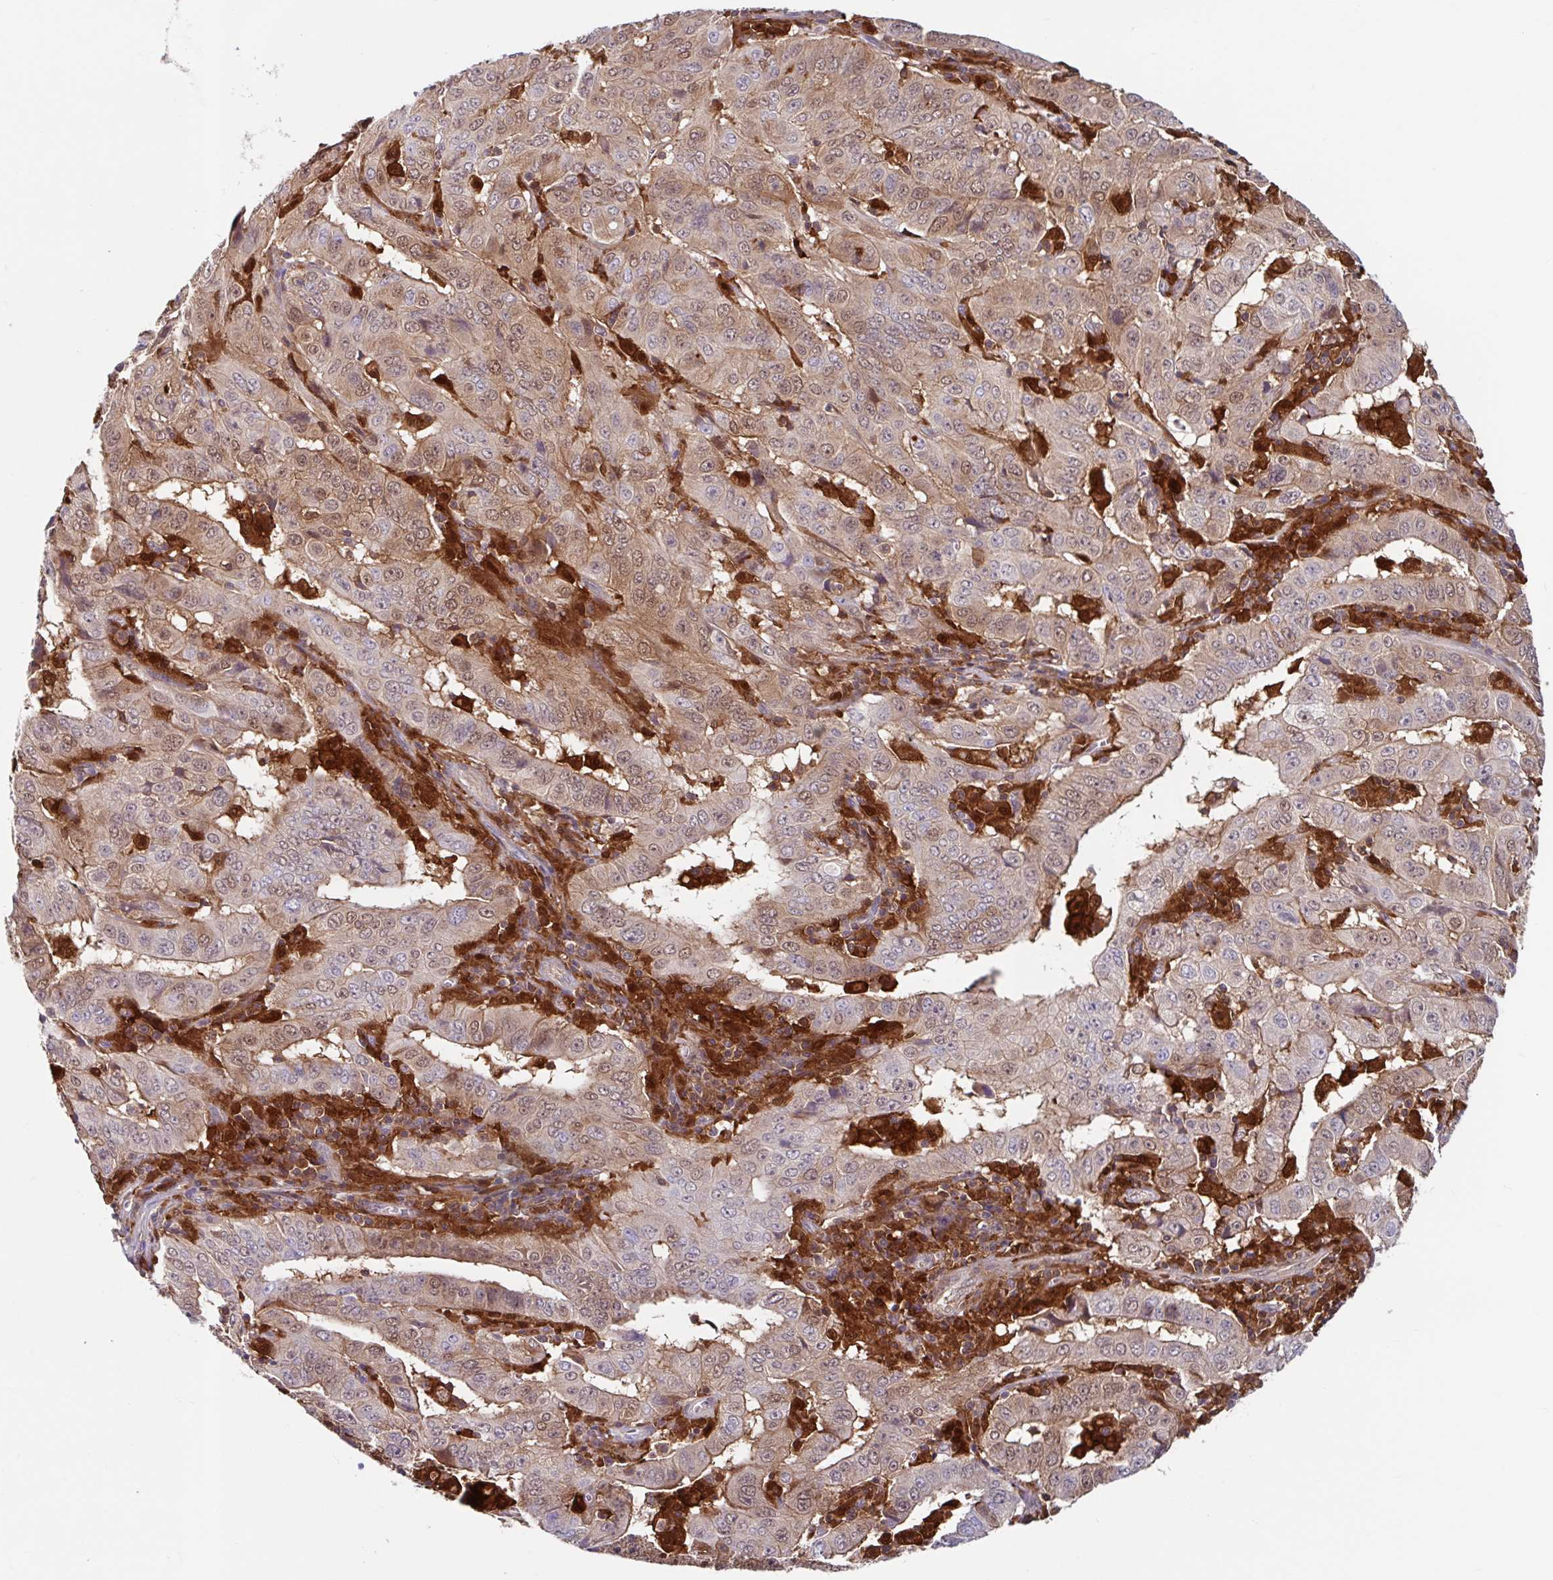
{"staining": {"intensity": "moderate", "quantity": "25%-75%", "location": "cytoplasmic/membranous,nuclear"}, "tissue": "pancreatic cancer", "cell_type": "Tumor cells", "image_type": "cancer", "snomed": [{"axis": "morphology", "description": "Adenocarcinoma, NOS"}, {"axis": "topography", "description": "Pancreas"}], "caption": "Protein expression analysis of human pancreatic cancer reveals moderate cytoplasmic/membranous and nuclear positivity in about 25%-75% of tumor cells.", "gene": "BLVRA", "patient": {"sex": "male", "age": 63}}